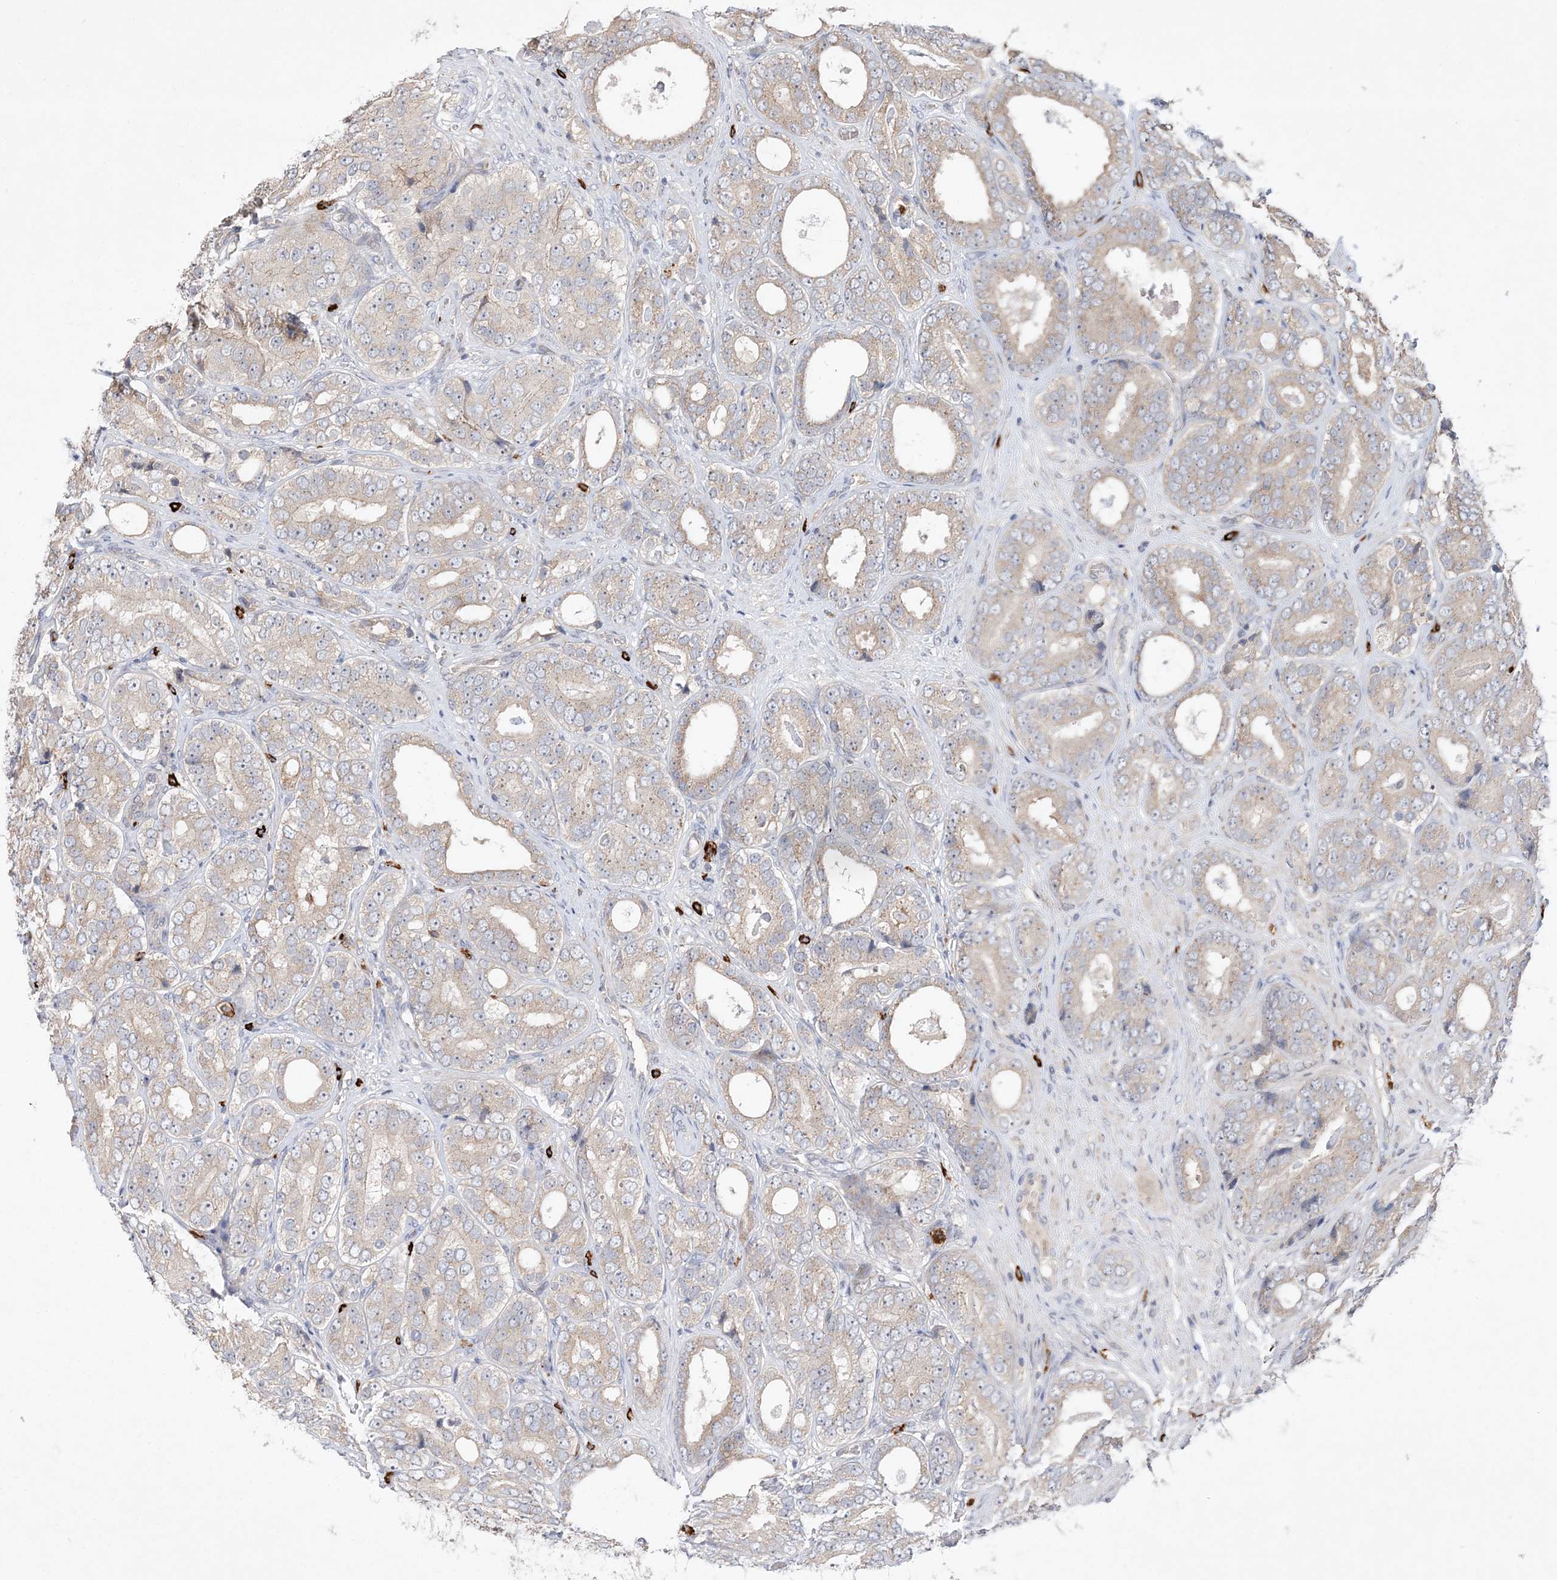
{"staining": {"intensity": "weak", "quantity": "25%-75%", "location": "cytoplasmic/membranous"}, "tissue": "prostate cancer", "cell_type": "Tumor cells", "image_type": "cancer", "snomed": [{"axis": "morphology", "description": "Adenocarcinoma, High grade"}, {"axis": "topography", "description": "Prostate"}], "caption": "The histopathology image reveals staining of adenocarcinoma (high-grade) (prostate), revealing weak cytoplasmic/membranous protein staining (brown color) within tumor cells. (DAB = brown stain, brightfield microscopy at high magnification).", "gene": "CLNK", "patient": {"sex": "male", "age": 56}}